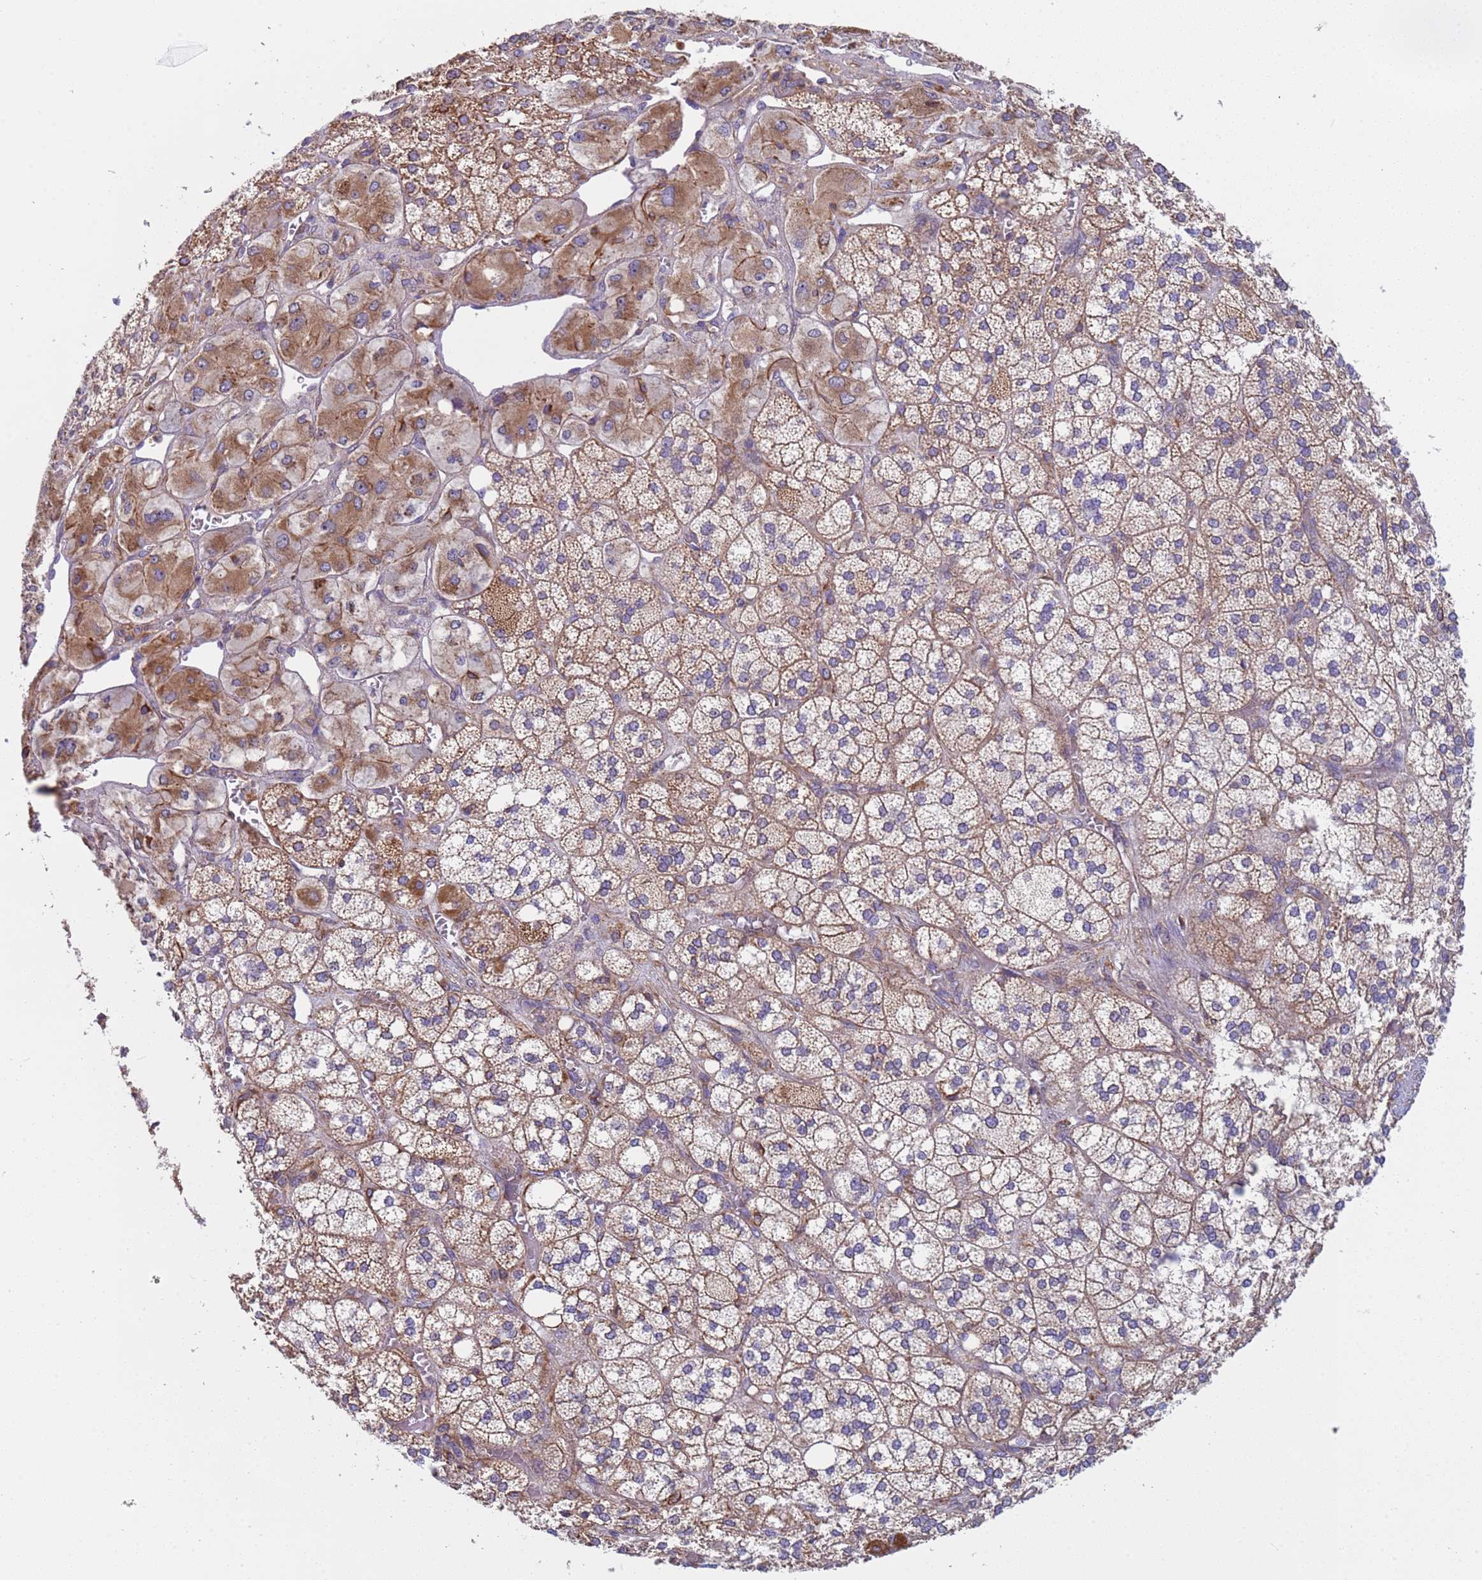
{"staining": {"intensity": "moderate", "quantity": ">75%", "location": "cytoplasmic/membranous"}, "tissue": "adrenal gland", "cell_type": "Glandular cells", "image_type": "normal", "snomed": [{"axis": "morphology", "description": "Normal tissue, NOS"}, {"axis": "topography", "description": "Adrenal gland"}], "caption": "Immunohistochemical staining of benign human adrenal gland demonstrates moderate cytoplasmic/membranous protein expression in approximately >75% of glandular cells. Immunohistochemistry (ihc) stains the protein in brown and the nuclei are stained blue.", "gene": "NUDT12", "patient": {"sex": "male", "age": 61}}